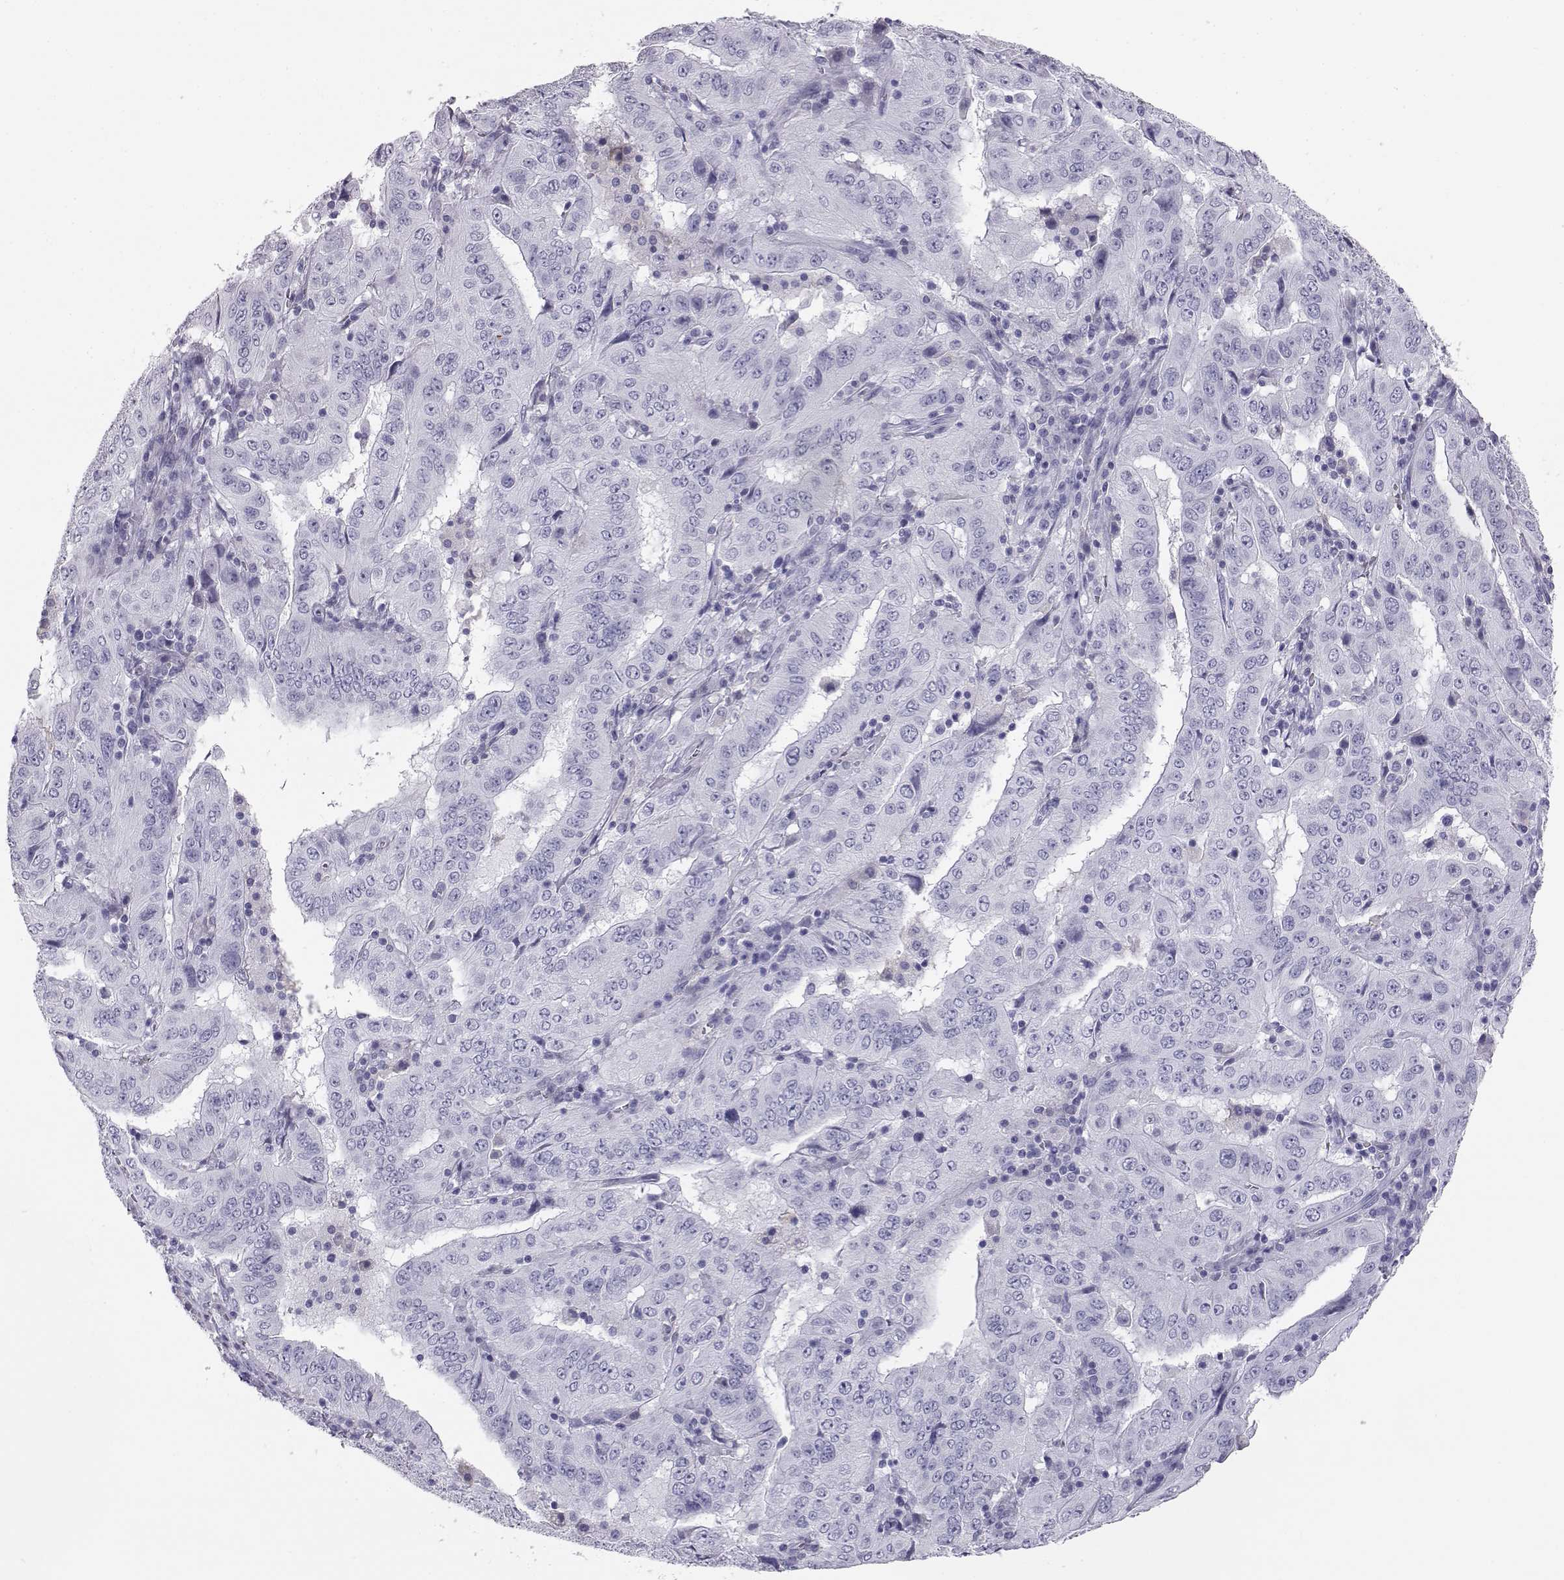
{"staining": {"intensity": "negative", "quantity": "none", "location": "none"}, "tissue": "pancreatic cancer", "cell_type": "Tumor cells", "image_type": "cancer", "snomed": [{"axis": "morphology", "description": "Adenocarcinoma, NOS"}, {"axis": "topography", "description": "Pancreas"}], "caption": "IHC of human adenocarcinoma (pancreatic) demonstrates no staining in tumor cells.", "gene": "ITLN2", "patient": {"sex": "male", "age": 63}}